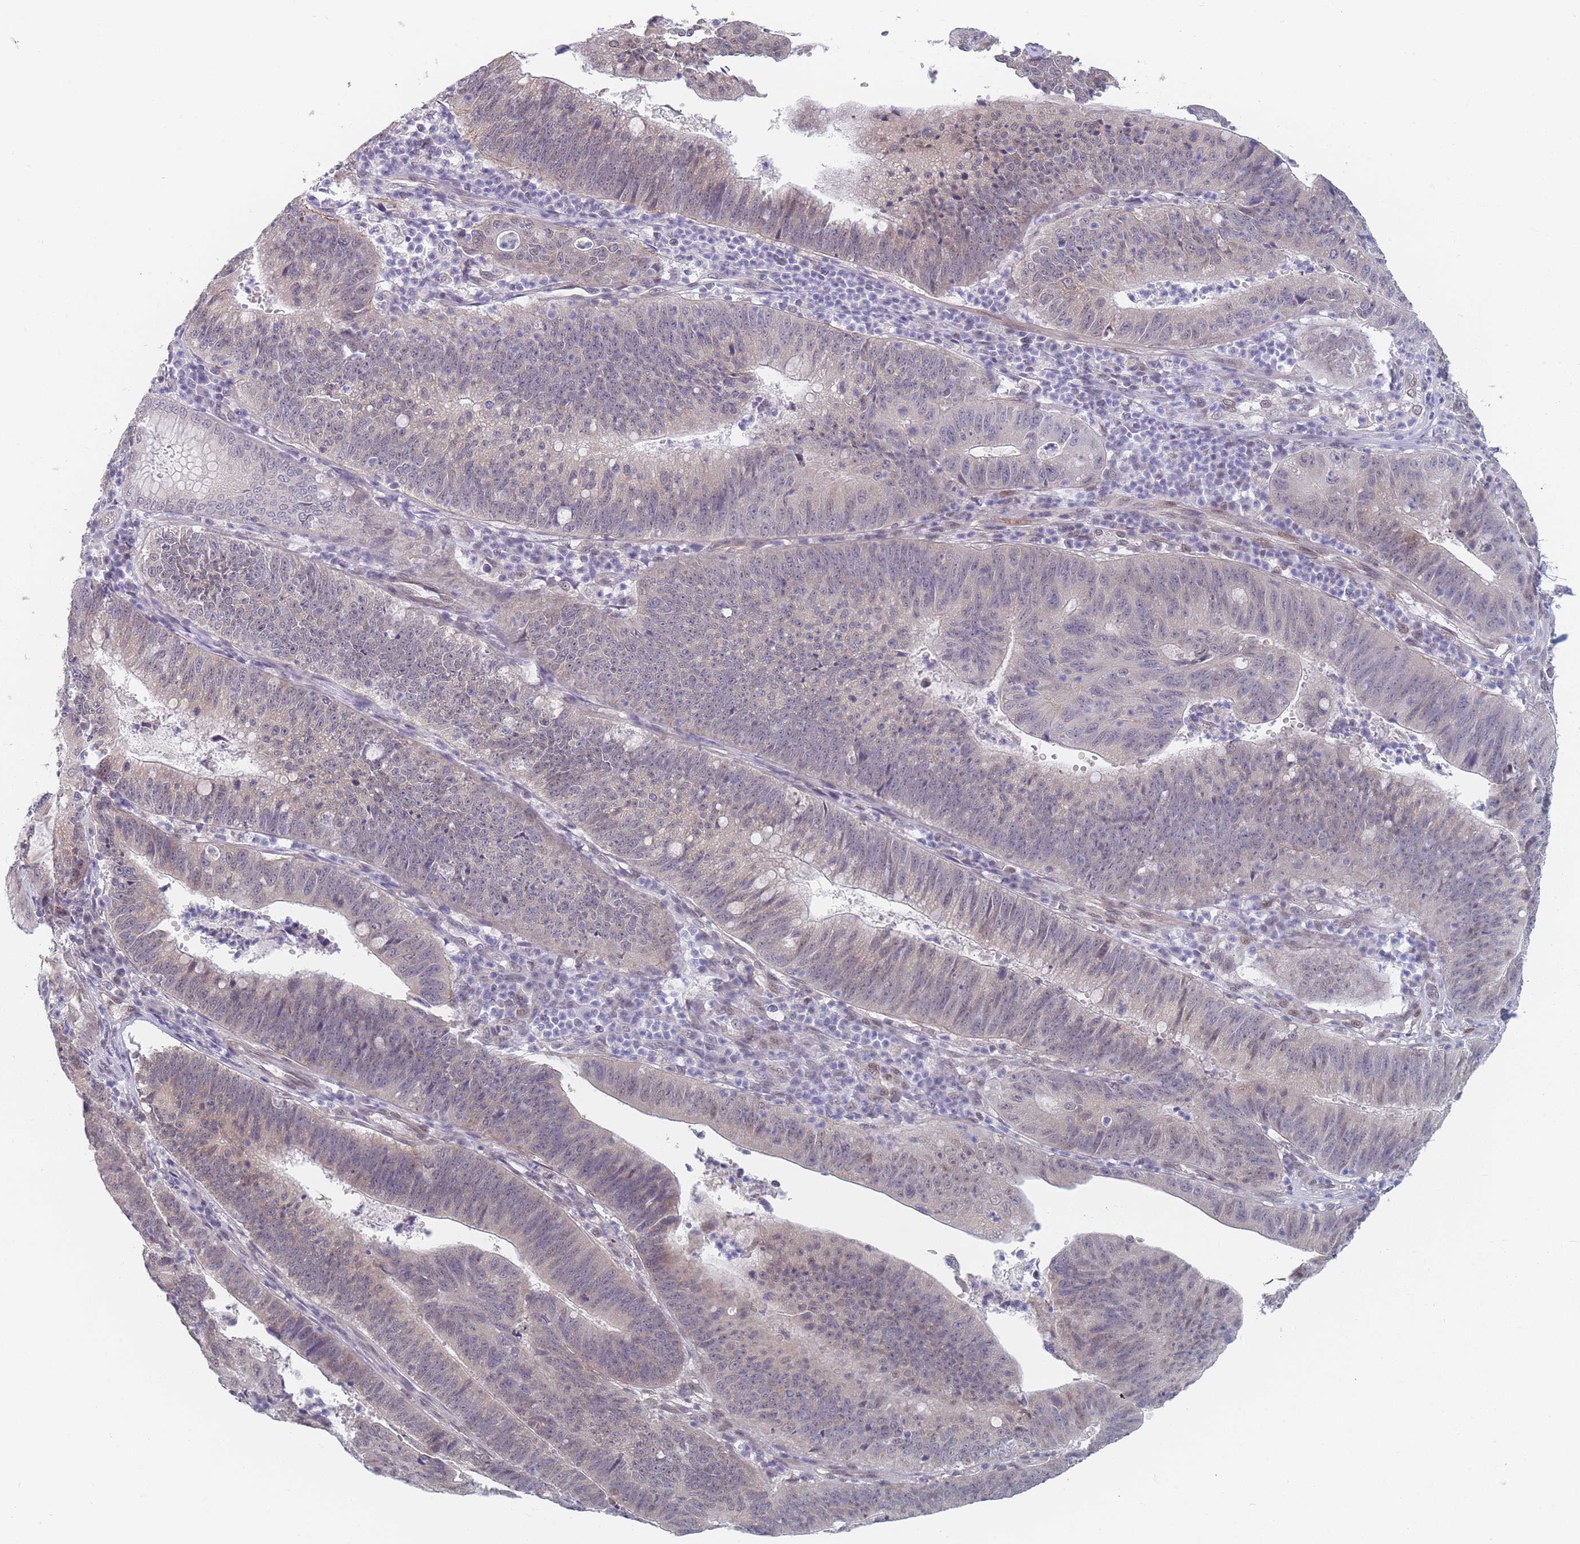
{"staining": {"intensity": "negative", "quantity": "none", "location": "none"}, "tissue": "stomach cancer", "cell_type": "Tumor cells", "image_type": "cancer", "snomed": [{"axis": "morphology", "description": "Adenocarcinoma, NOS"}, {"axis": "topography", "description": "Stomach"}], "caption": "Stomach cancer (adenocarcinoma) was stained to show a protein in brown. There is no significant expression in tumor cells.", "gene": "ANKRD10", "patient": {"sex": "male", "age": 59}}